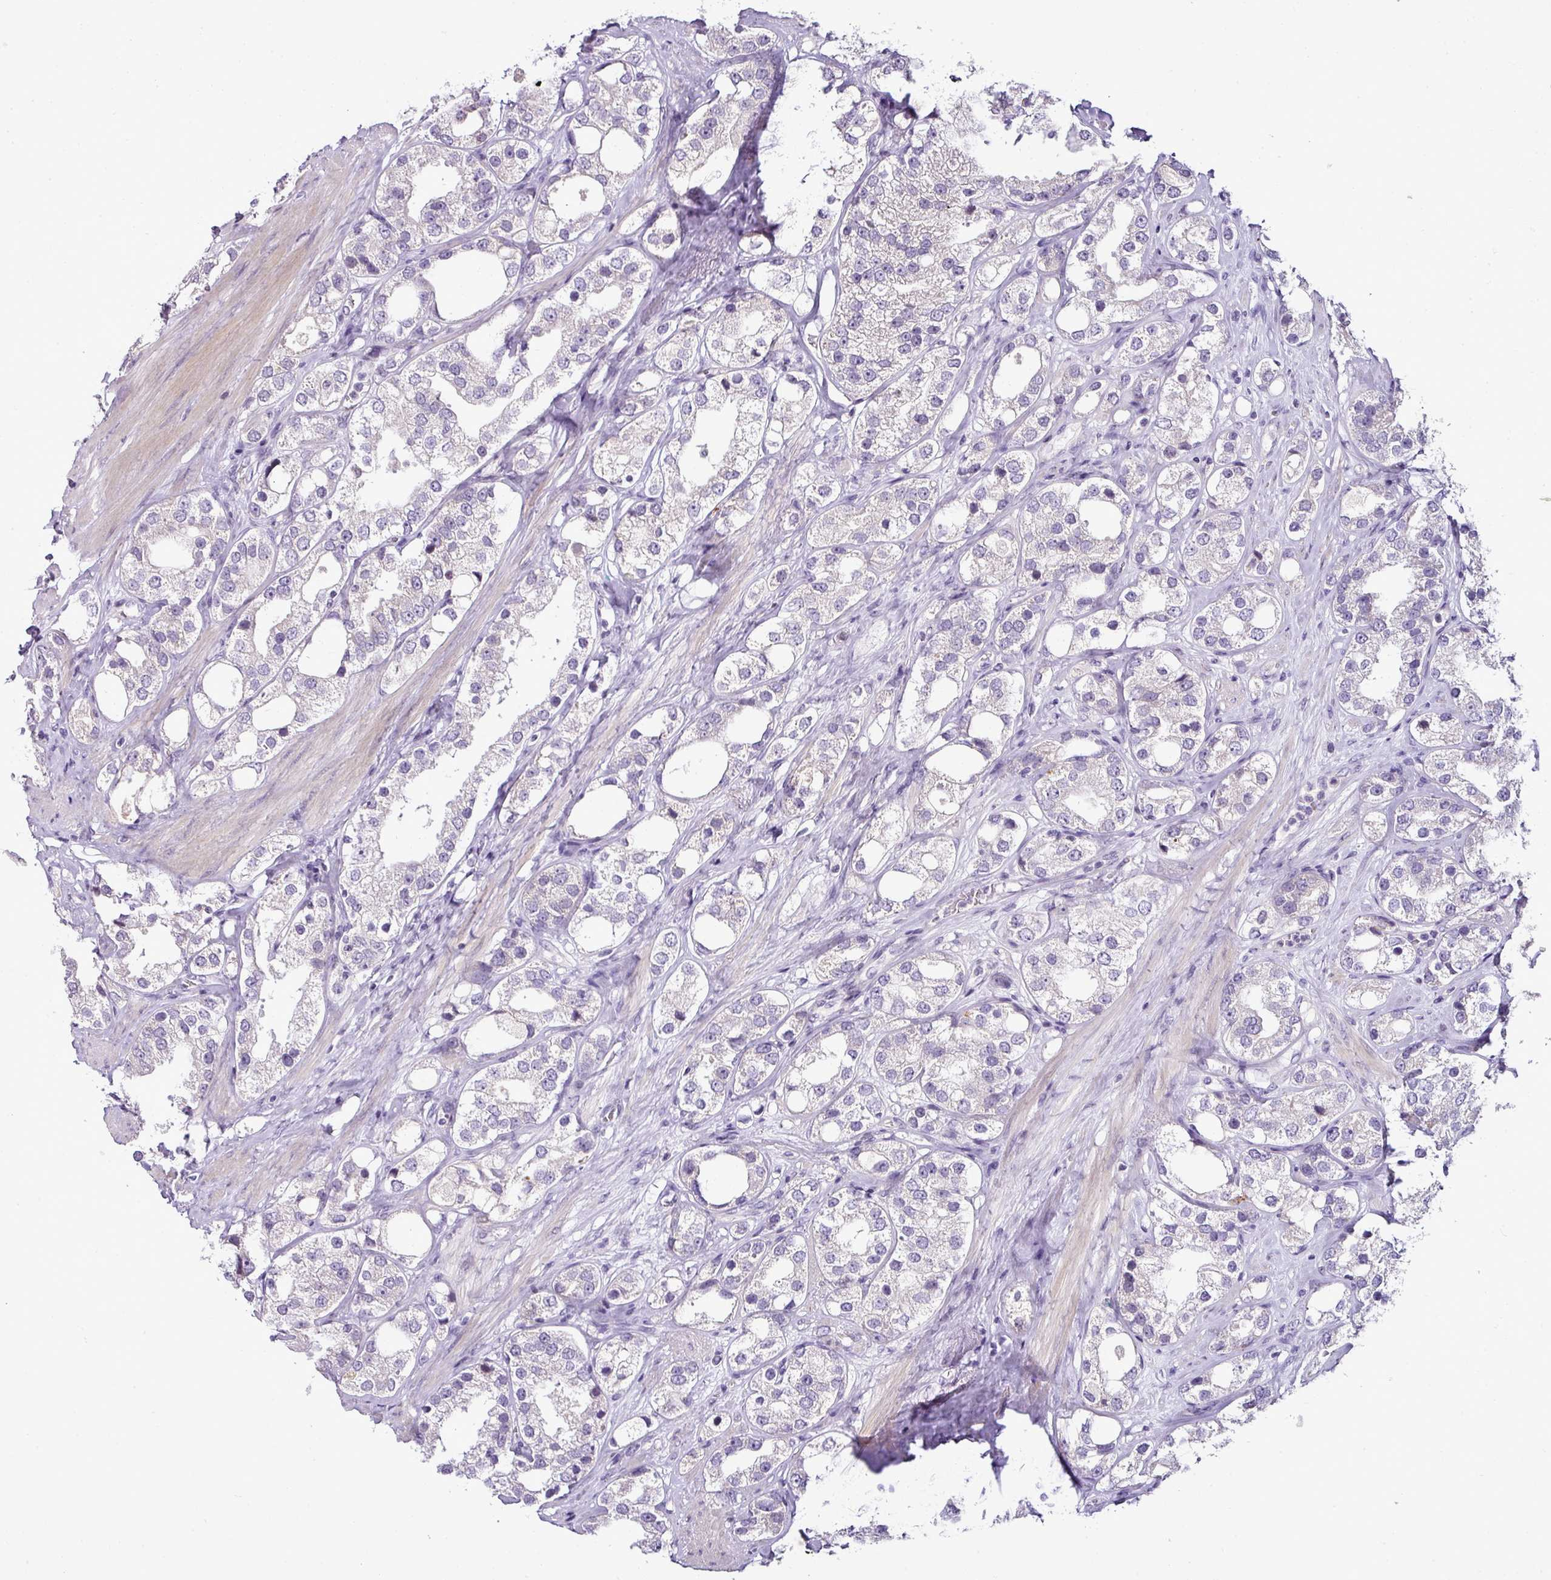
{"staining": {"intensity": "negative", "quantity": "none", "location": "none"}, "tissue": "prostate cancer", "cell_type": "Tumor cells", "image_type": "cancer", "snomed": [{"axis": "morphology", "description": "Adenocarcinoma, NOS"}, {"axis": "topography", "description": "Prostate"}], "caption": "Immunohistochemical staining of human prostate adenocarcinoma displays no significant expression in tumor cells.", "gene": "TEX30", "patient": {"sex": "male", "age": 79}}